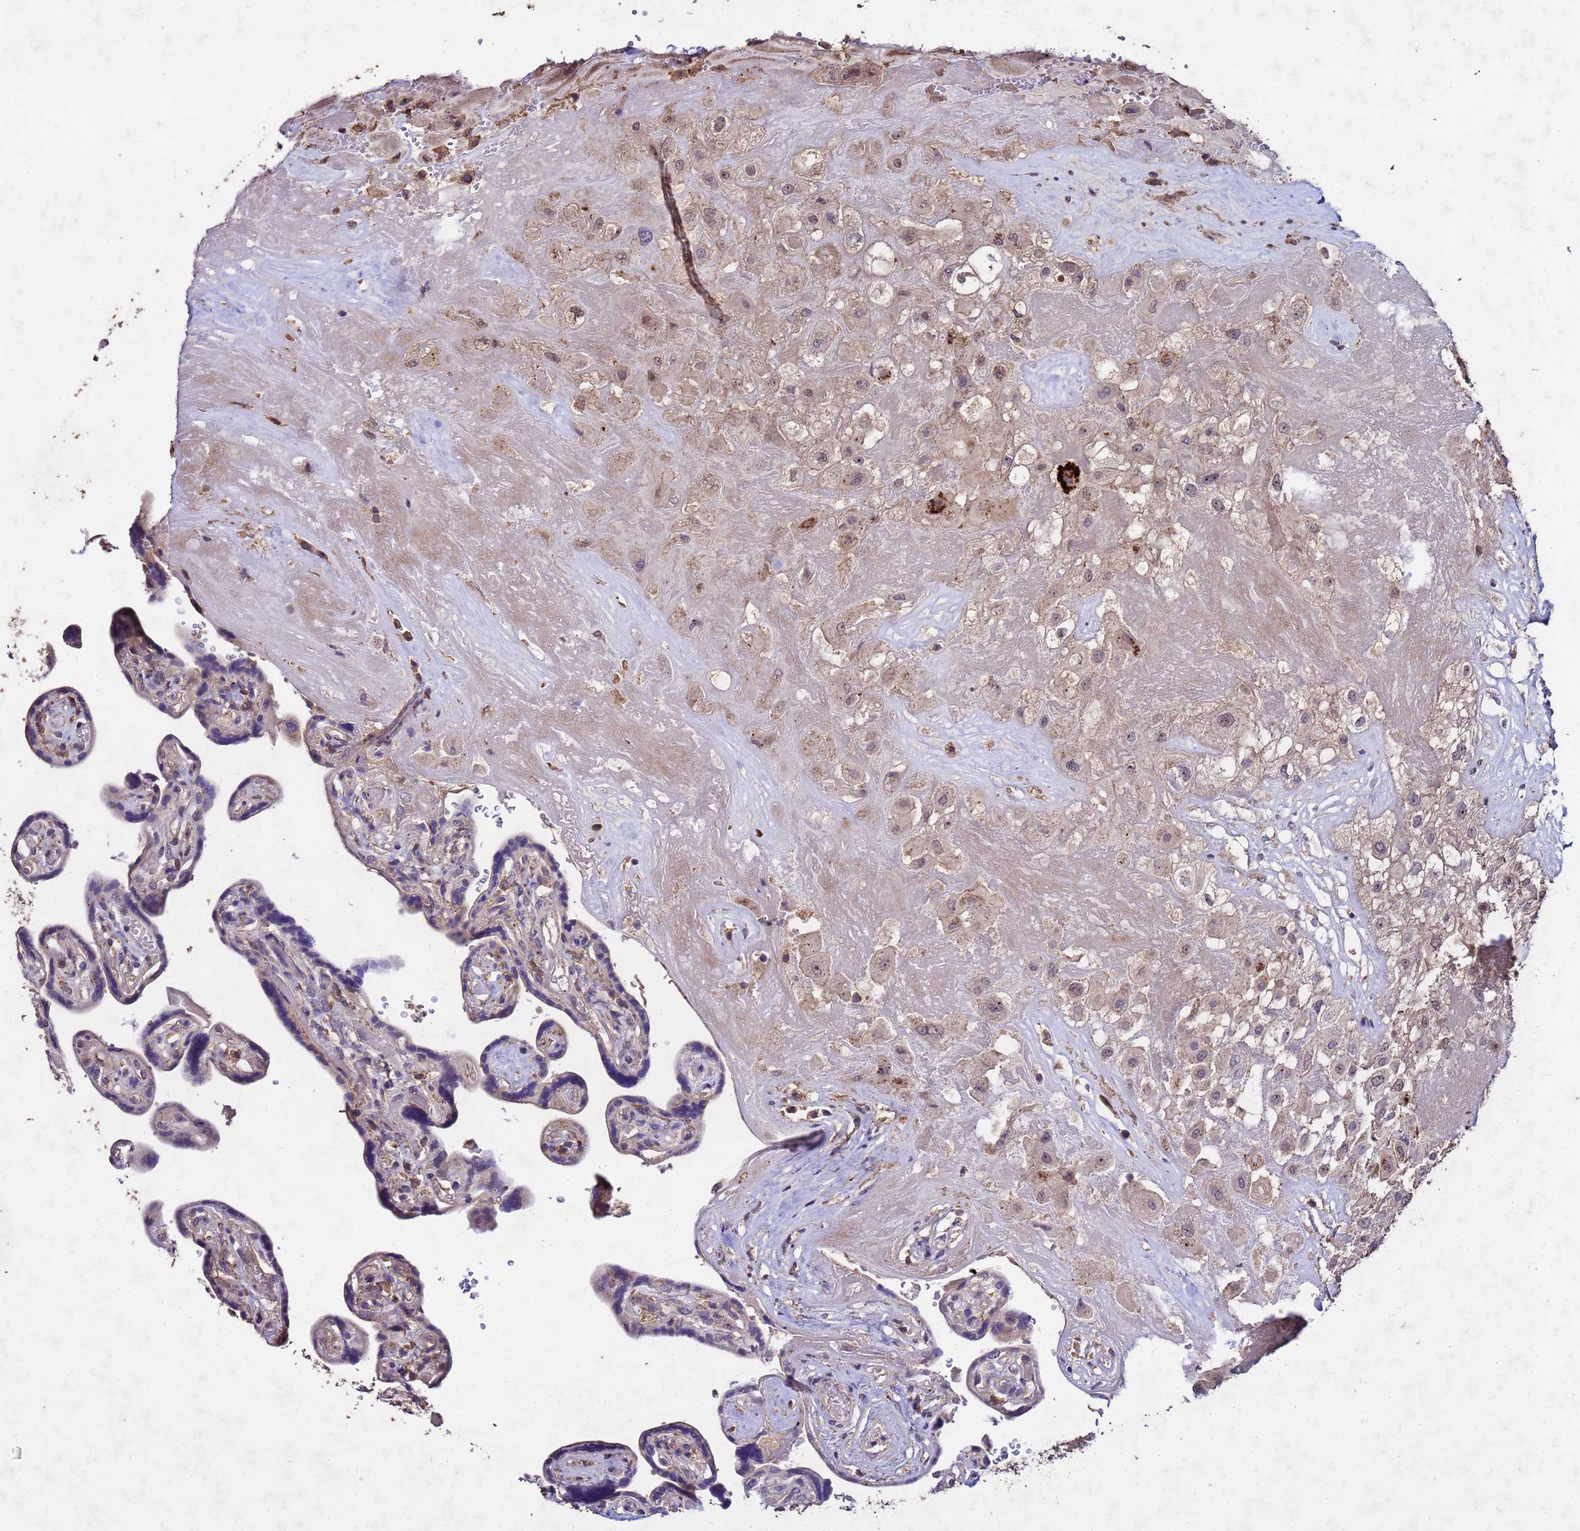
{"staining": {"intensity": "weak", "quantity": "25%-75%", "location": "cytoplasmic/membranous,nuclear"}, "tissue": "placenta", "cell_type": "Decidual cells", "image_type": "normal", "snomed": [{"axis": "morphology", "description": "Normal tissue, NOS"}, {"axis": "topography", "description": "Placenta"}], "caption": "Protein staining exhibits weak cytoplasmic/membranous,nuclear positivity in approximately 25%-75% of decidual cells in benign placenta.", "gene": "TOR4A", "patient": {"sex": "female", "age": 32}}